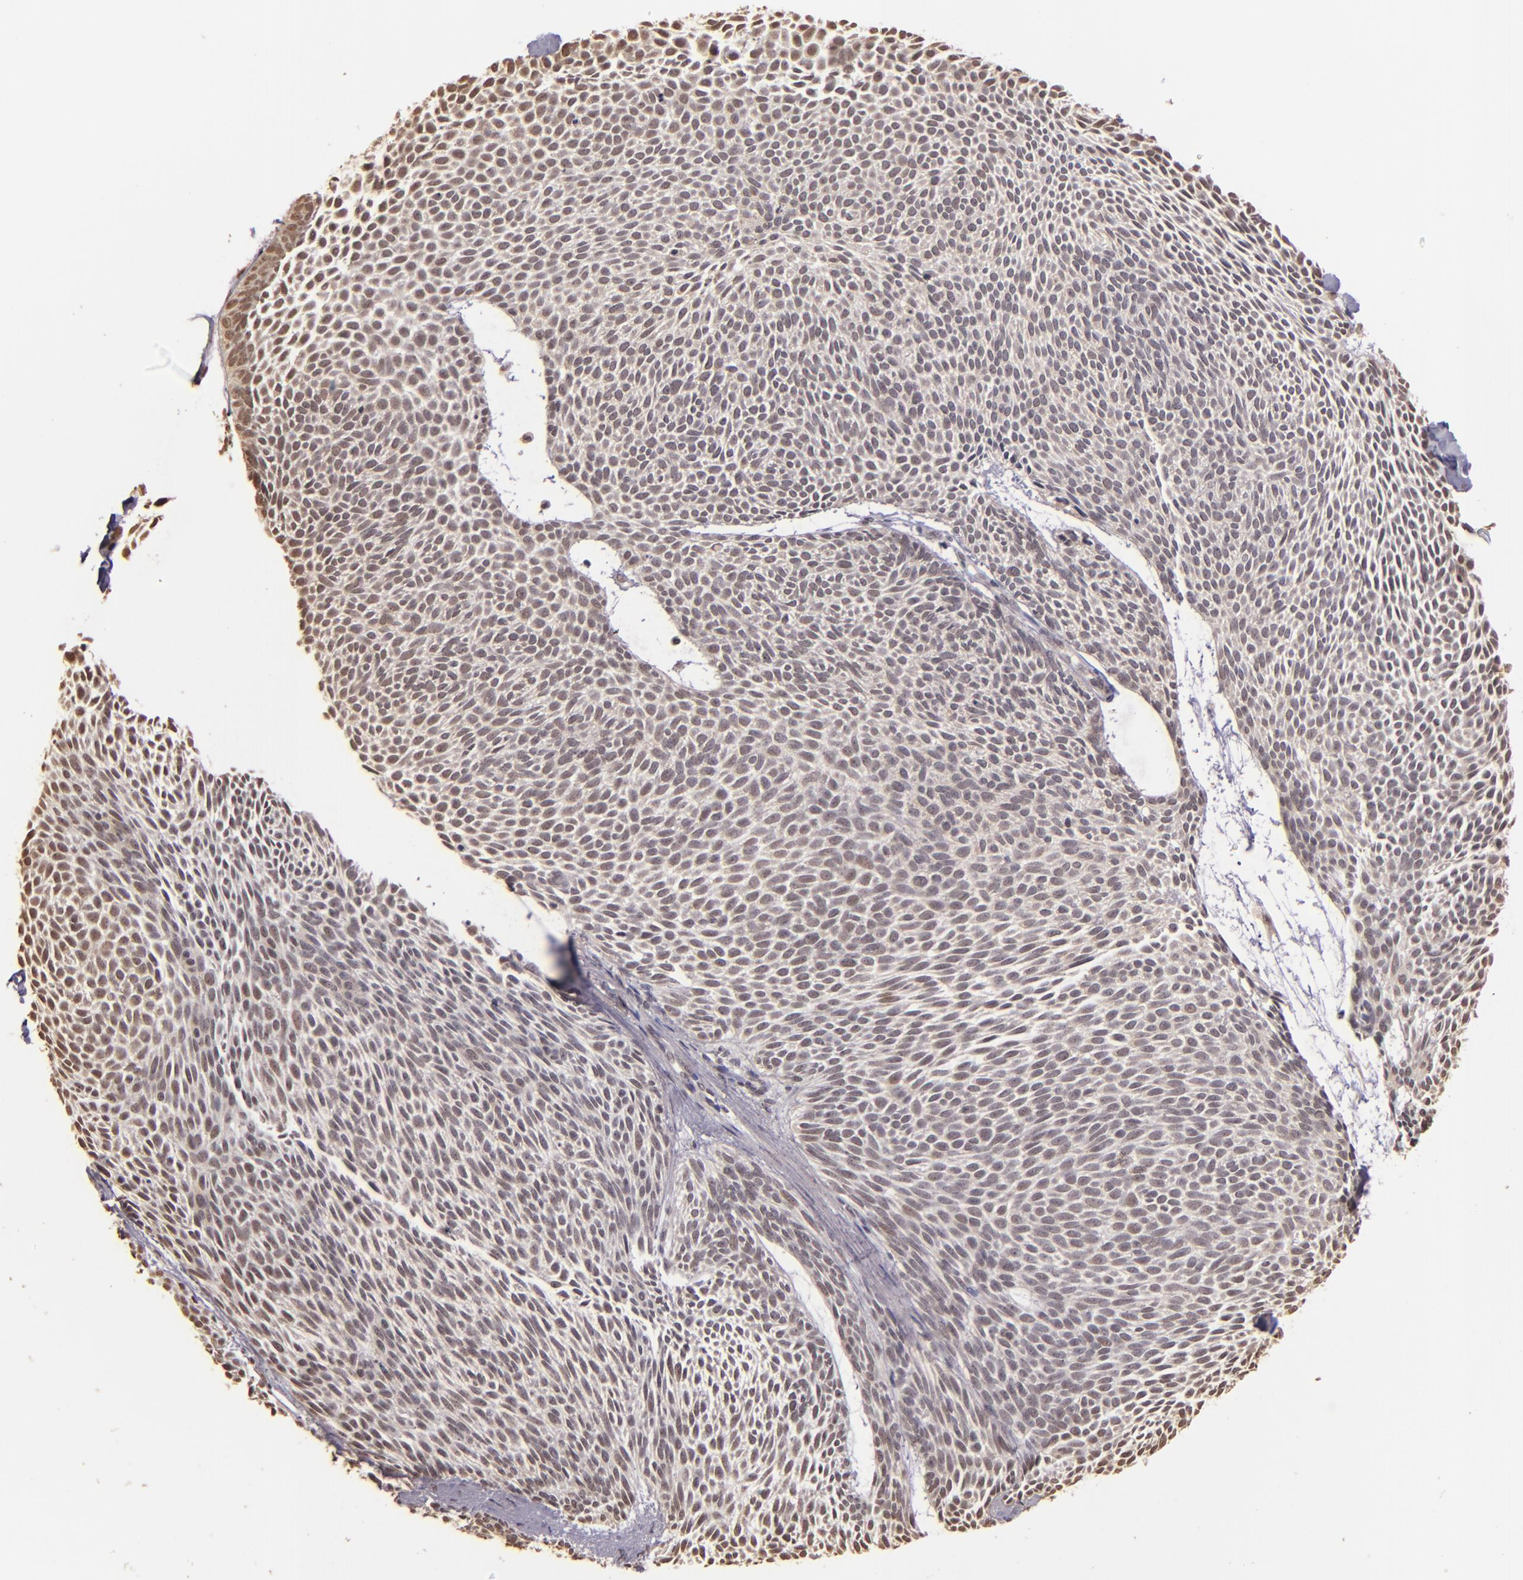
{"staining": {"intensity": "negative", "quantity": "none", "location": "none"}, "tissue": "skin cancer", "cell_type": "Tumor cells", "image_type": "cancer", "snomed": [{"axis": "morphology", "description": "Basal cell carcinoma"}, {"axis": "topography", "description": "Skin"}], "caption": "An IHC image of skin basal cell carcinoma is shown. There is no staining in tumor cells of skin basal cell carcinoma.", "gene": "CUL1", "patient": {"sex": "male", "age": 84}}